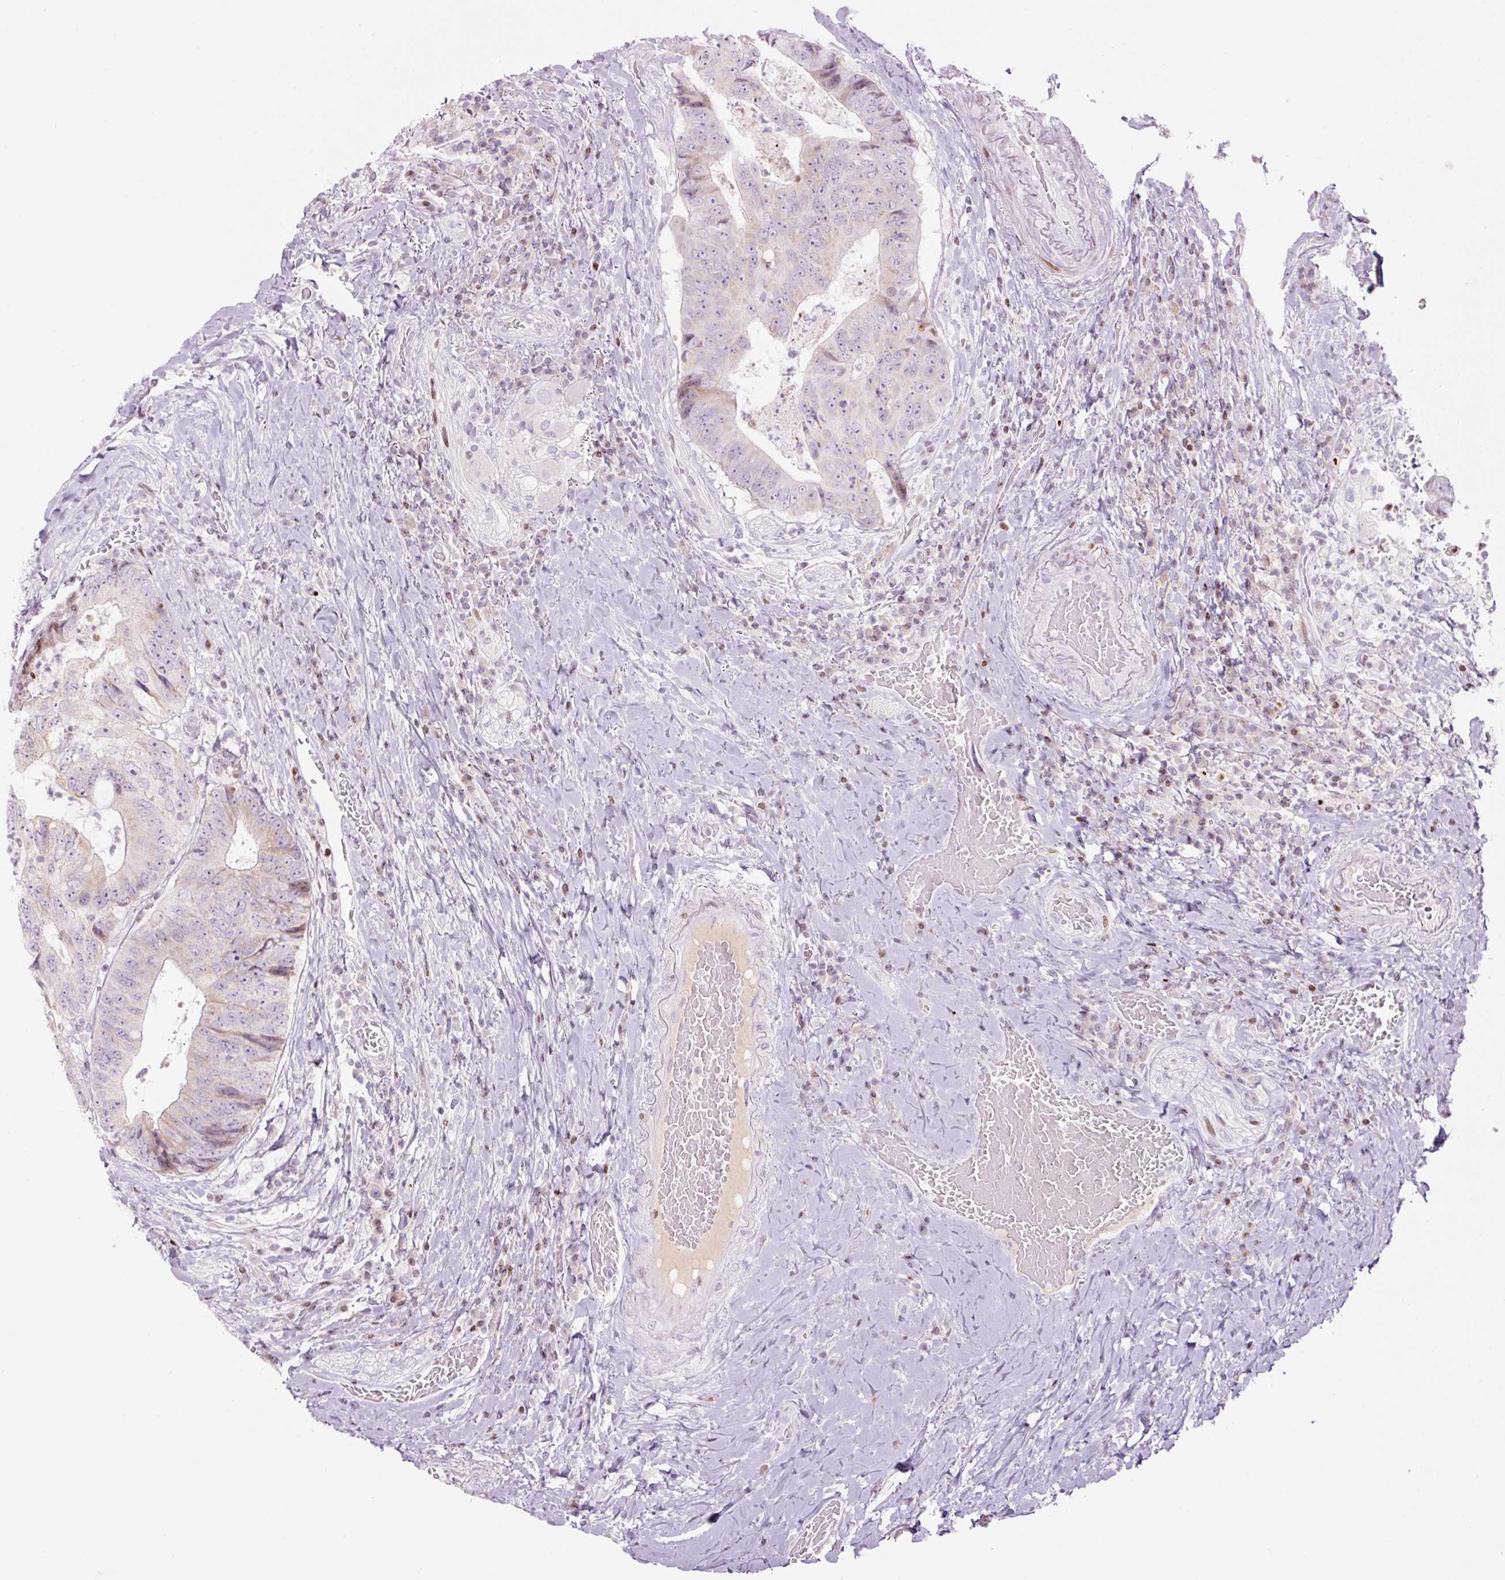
{"staining": {"intensity": "weak", "quantity": "<25%", "location": "nuclear"}, "tissue": "colorectal cancer", "cell_type": "Tumor cells", "image_type": "cancer", "snomed": [{"axis": "morphology", "description": "Adenocarcinoma, NOS"}, {"axis": "topography", "description": "Rectum"}], "caption": "Protein analysis of adenocarcinoma (colorectal) shows no significant positivity in tumor cells. The staining was performed using DAB (3,3'-diaminobenzidine) to visualize the protein expression in brown, while the nuclei were stained in blue with hematoxylin (Magnification: 20x).", "gene": "TMEM177", "patient": {"sex": "male", "age": 72}}